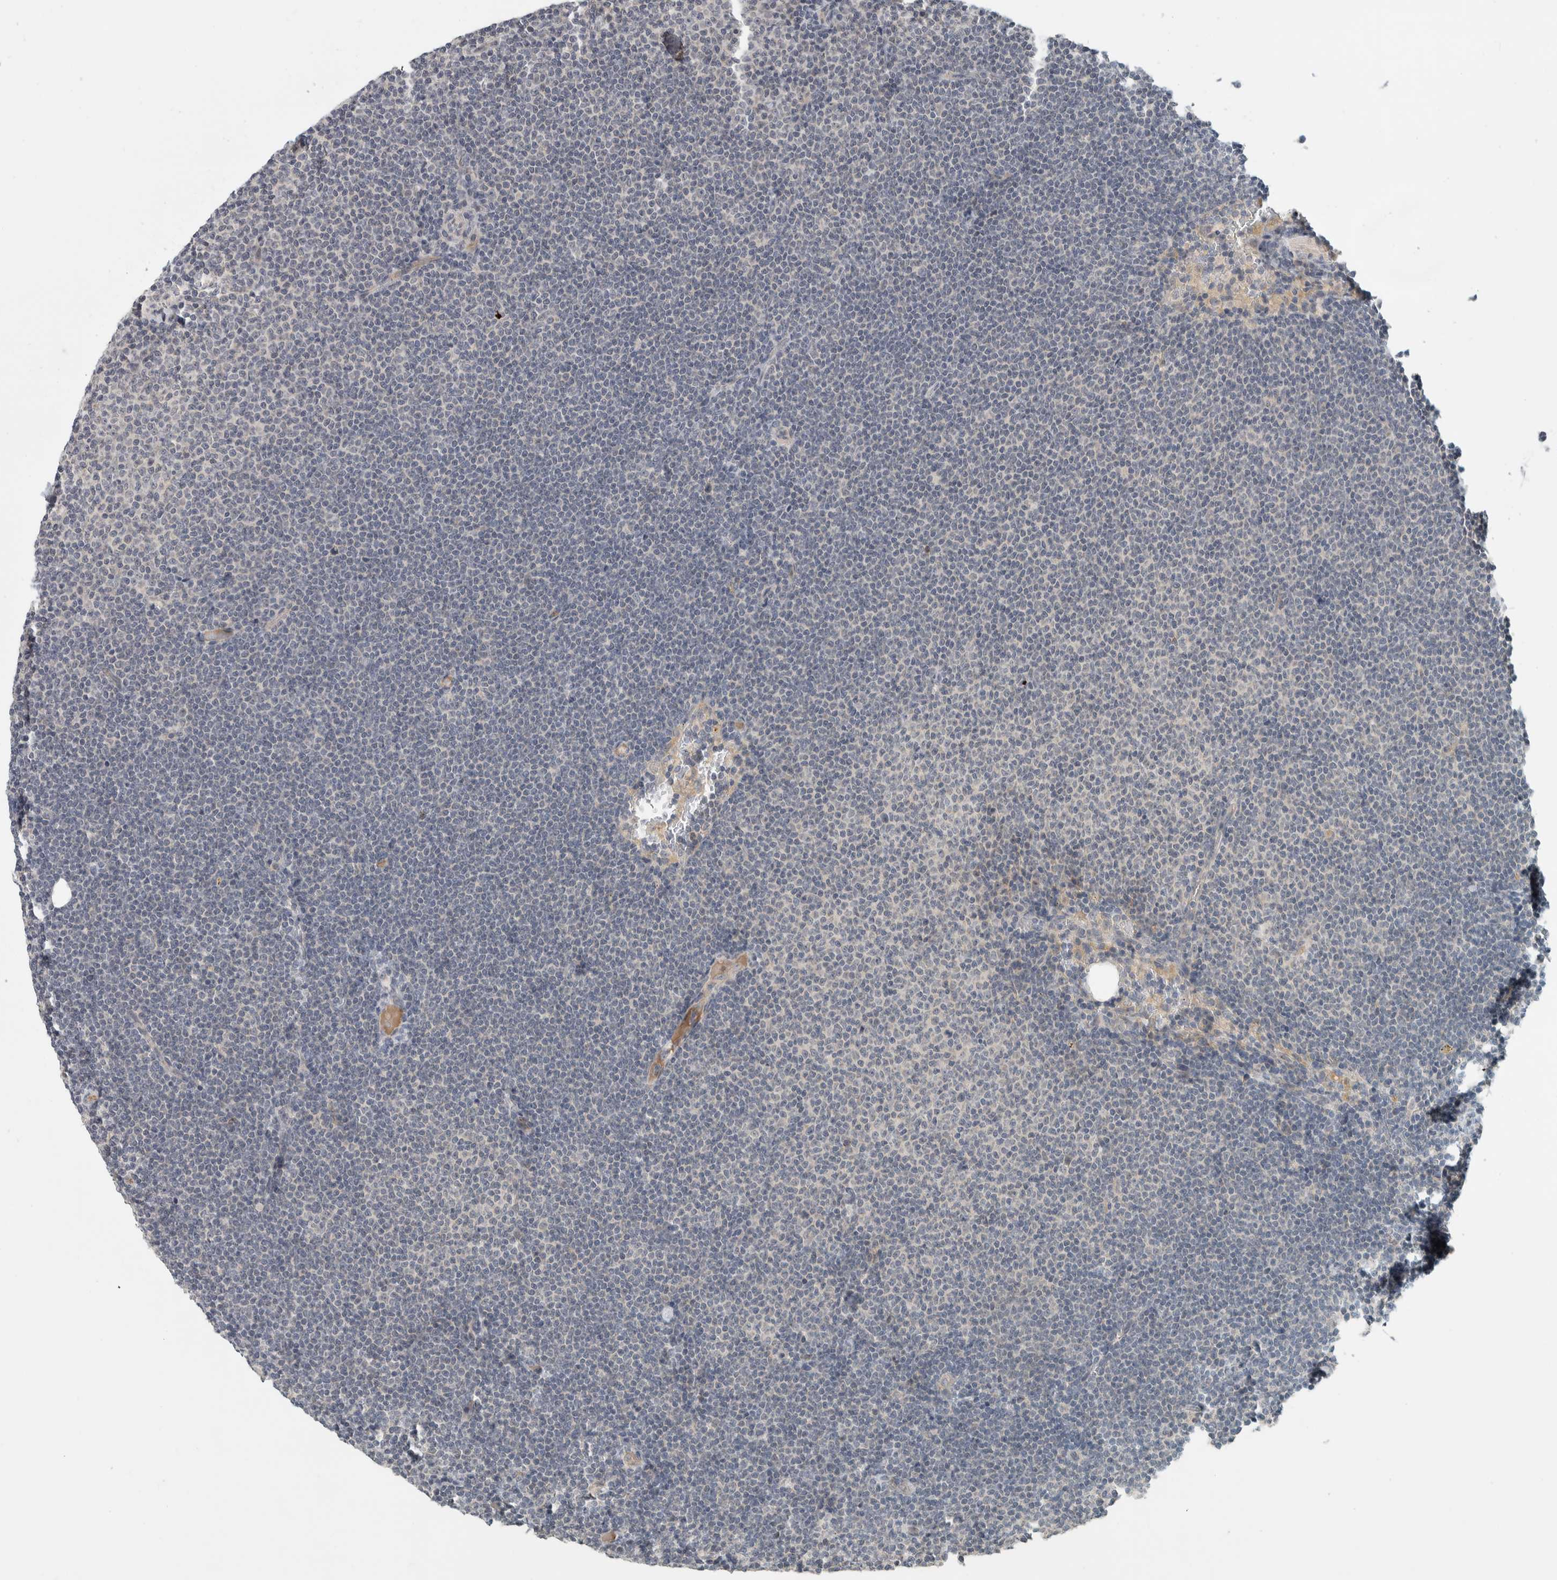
{"staining": {"intensity": "negative", "quantity": "none", "location": "none"}, "tissue": "lymphoma", "cell_type": "Tumor cells", "image_type": "cancer", "snomed": [{"axis": "morphology", "description": "Malignant lymphoma, non-Hodgkin's type, Low grade"}, {"axis": "topography", "description": "Lymph node"}], "caption": "This is an immunohistochemistry image of human lymphoma. There is no positivity in tumor cells.", "gene": "AFP", "patient": {"sex": "female", "age": 53}}